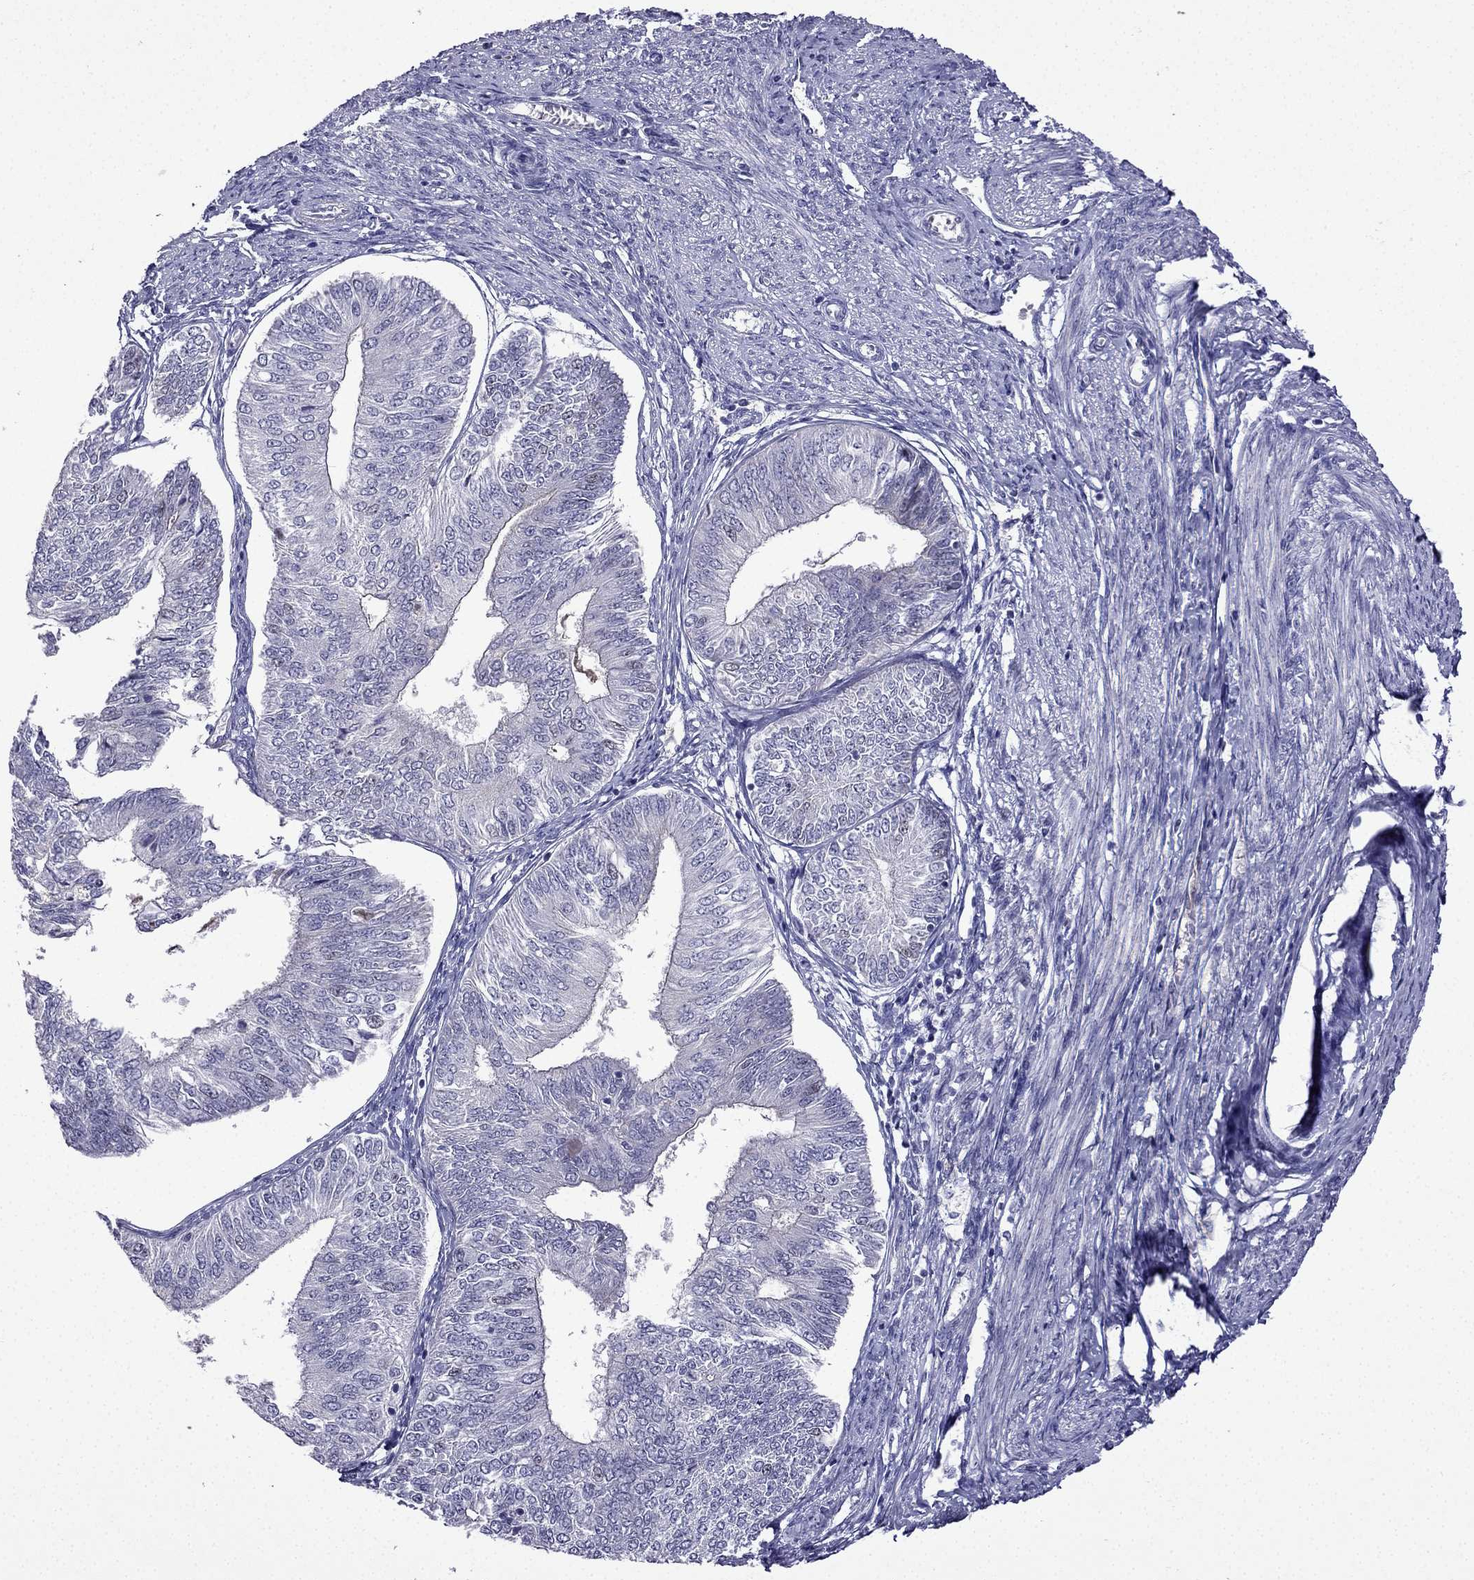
{"staining": {"intensity": "negative", "quantity": "none", "location": "none"}, "tissue": "endometrial cancer", "cell_type": "Tumor cells", "image_type": "cancer", "snomed": [{"axis": "morphology", "description": "Adenocarcinoma, NOS"}, {"axis": "topography", "description": "Endometrium"}], "caption": "Tumor cells show no significant protein positivity in endometrial cancer (adenocarcinoma).", "gene": "UHRF1", "patient": {"sex": "female", "age": 58}}